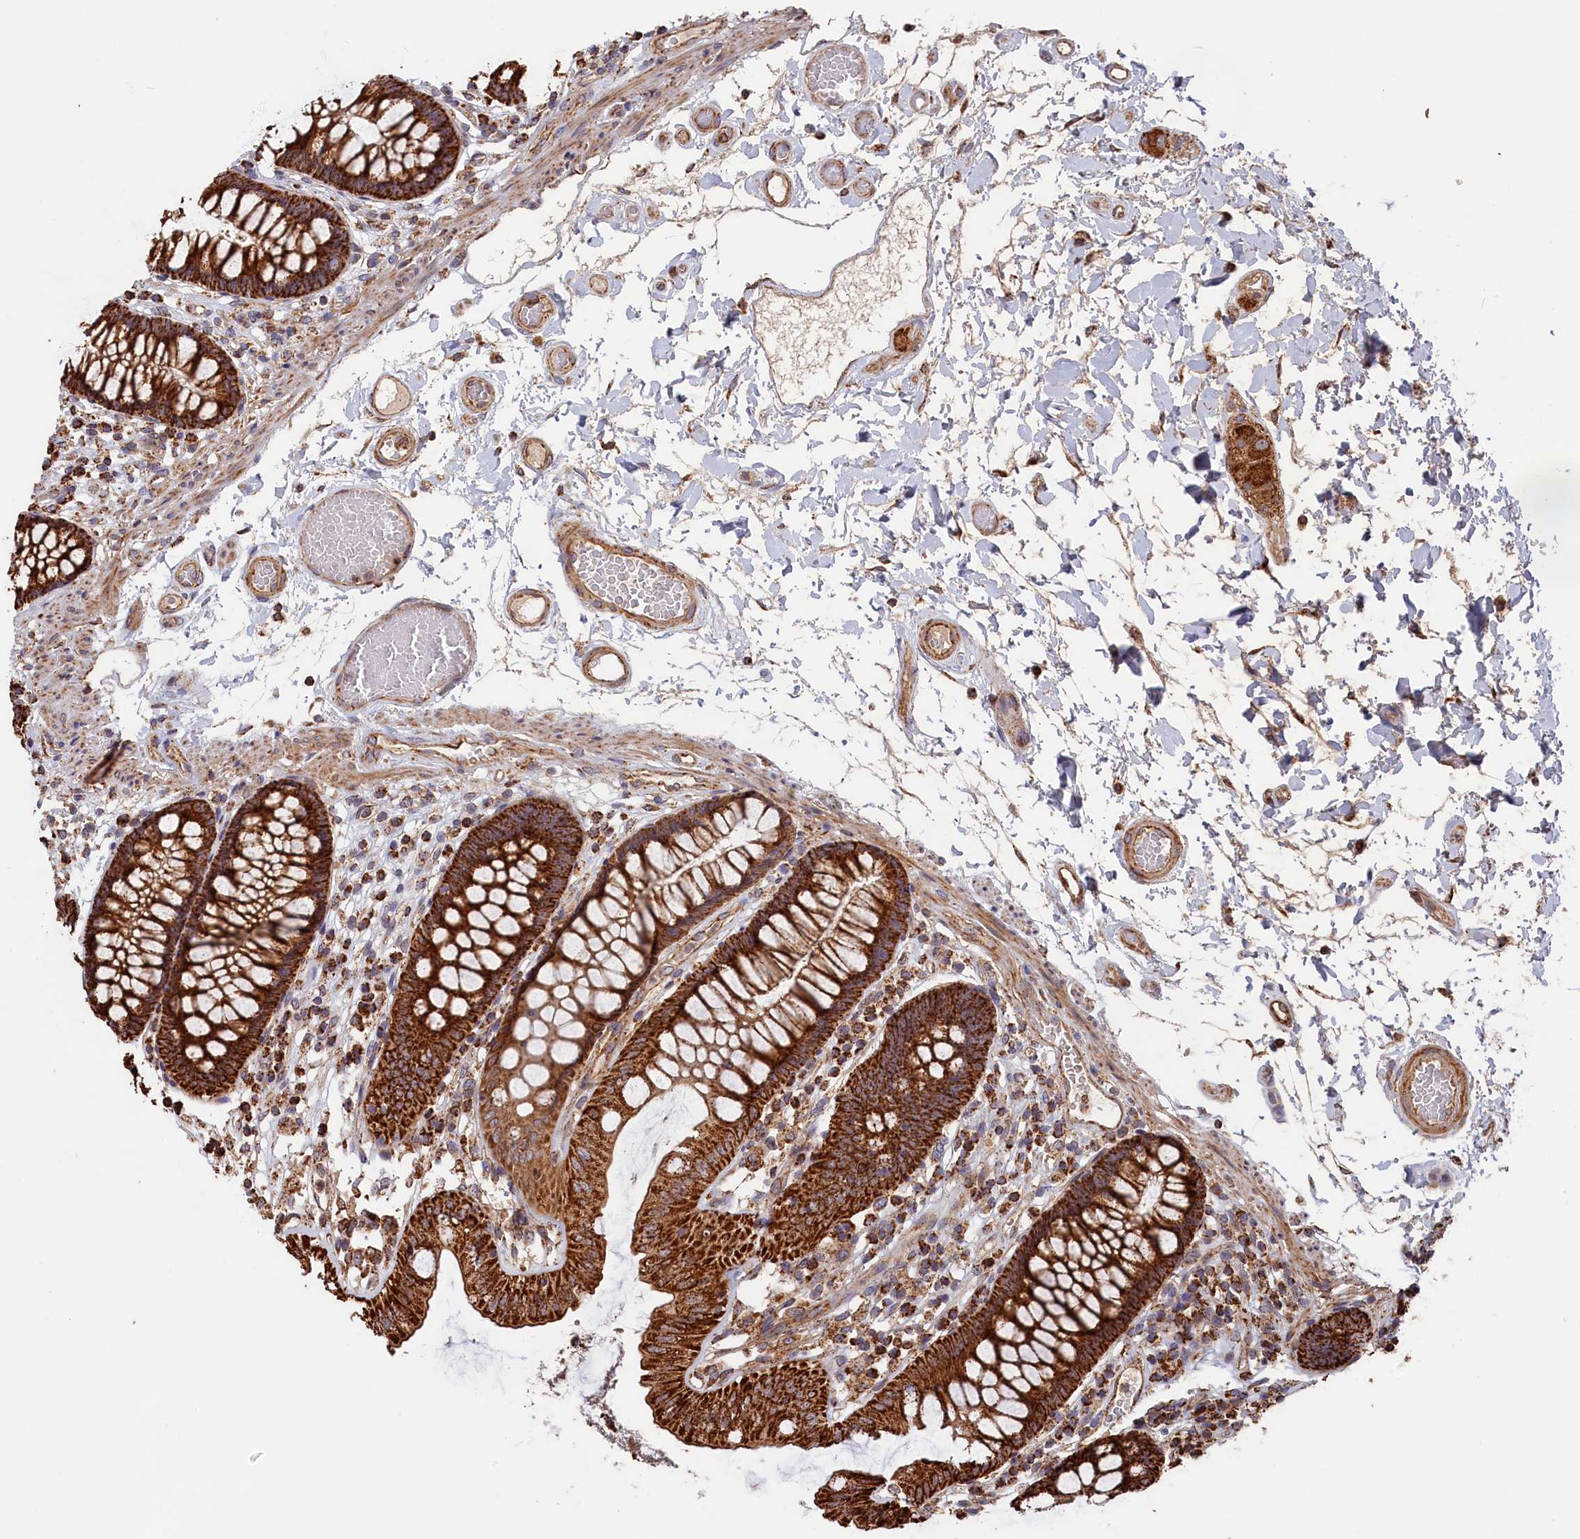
{"staining": {"intensity": "moderate", "quantity": ">75%", "location": "cytoplasmic/membranous"}, "tissue": "colon", "cell_type": "Endothelial cells", "image_type": "normal", "snomed": [{"axis": "morphology", "description": "Normal tissue, NOS"}, {"axis": "topography", "description": "Colon"}], "caption": "Colon stained with IHC displays moderate cytoplasmic/membranous staining in about >75% of endothelial cells. The protein of interest is shown in brown color, while the nuclei are stained blue.", "gene": "MACROD1", "patient": {"sex": "male", "age": 84}}